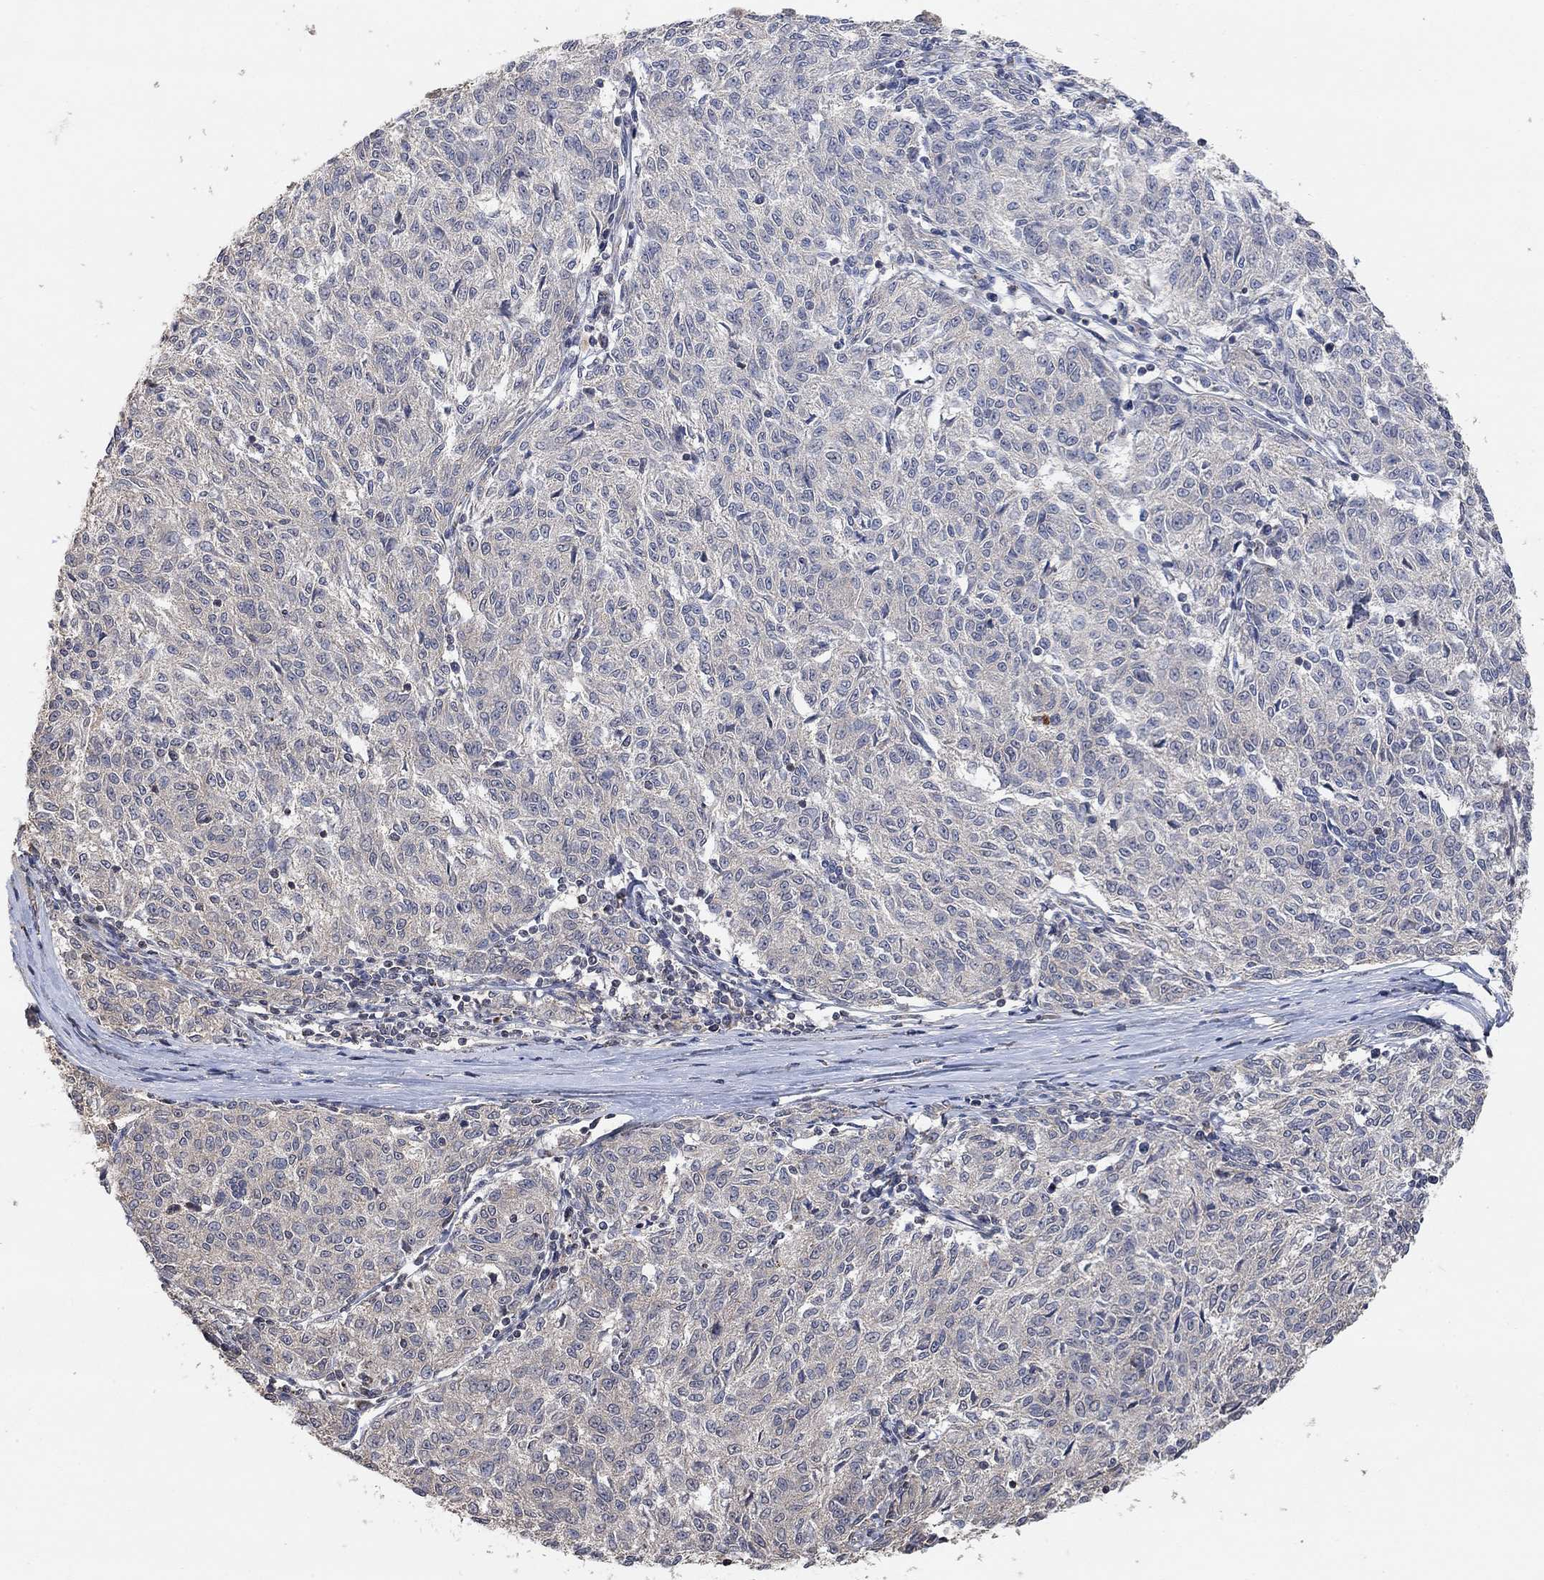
{"staining": {"intensity": "negative", "quantity": "none", "location": "none"}, "tissue": "melanoma", "cell_type": "Tumor cells", "image_type": "cancer", "snomed": [{"axis": "morphology", "description": "Malignant melanoma, NOS"}, {"axis": "topography", "description": "Skin"}], "caption": "Tumor cells are negative for brown protein staining in melanoma.", "gene": "UNC5B", "patient": {"sex": "female", "age": 72}}